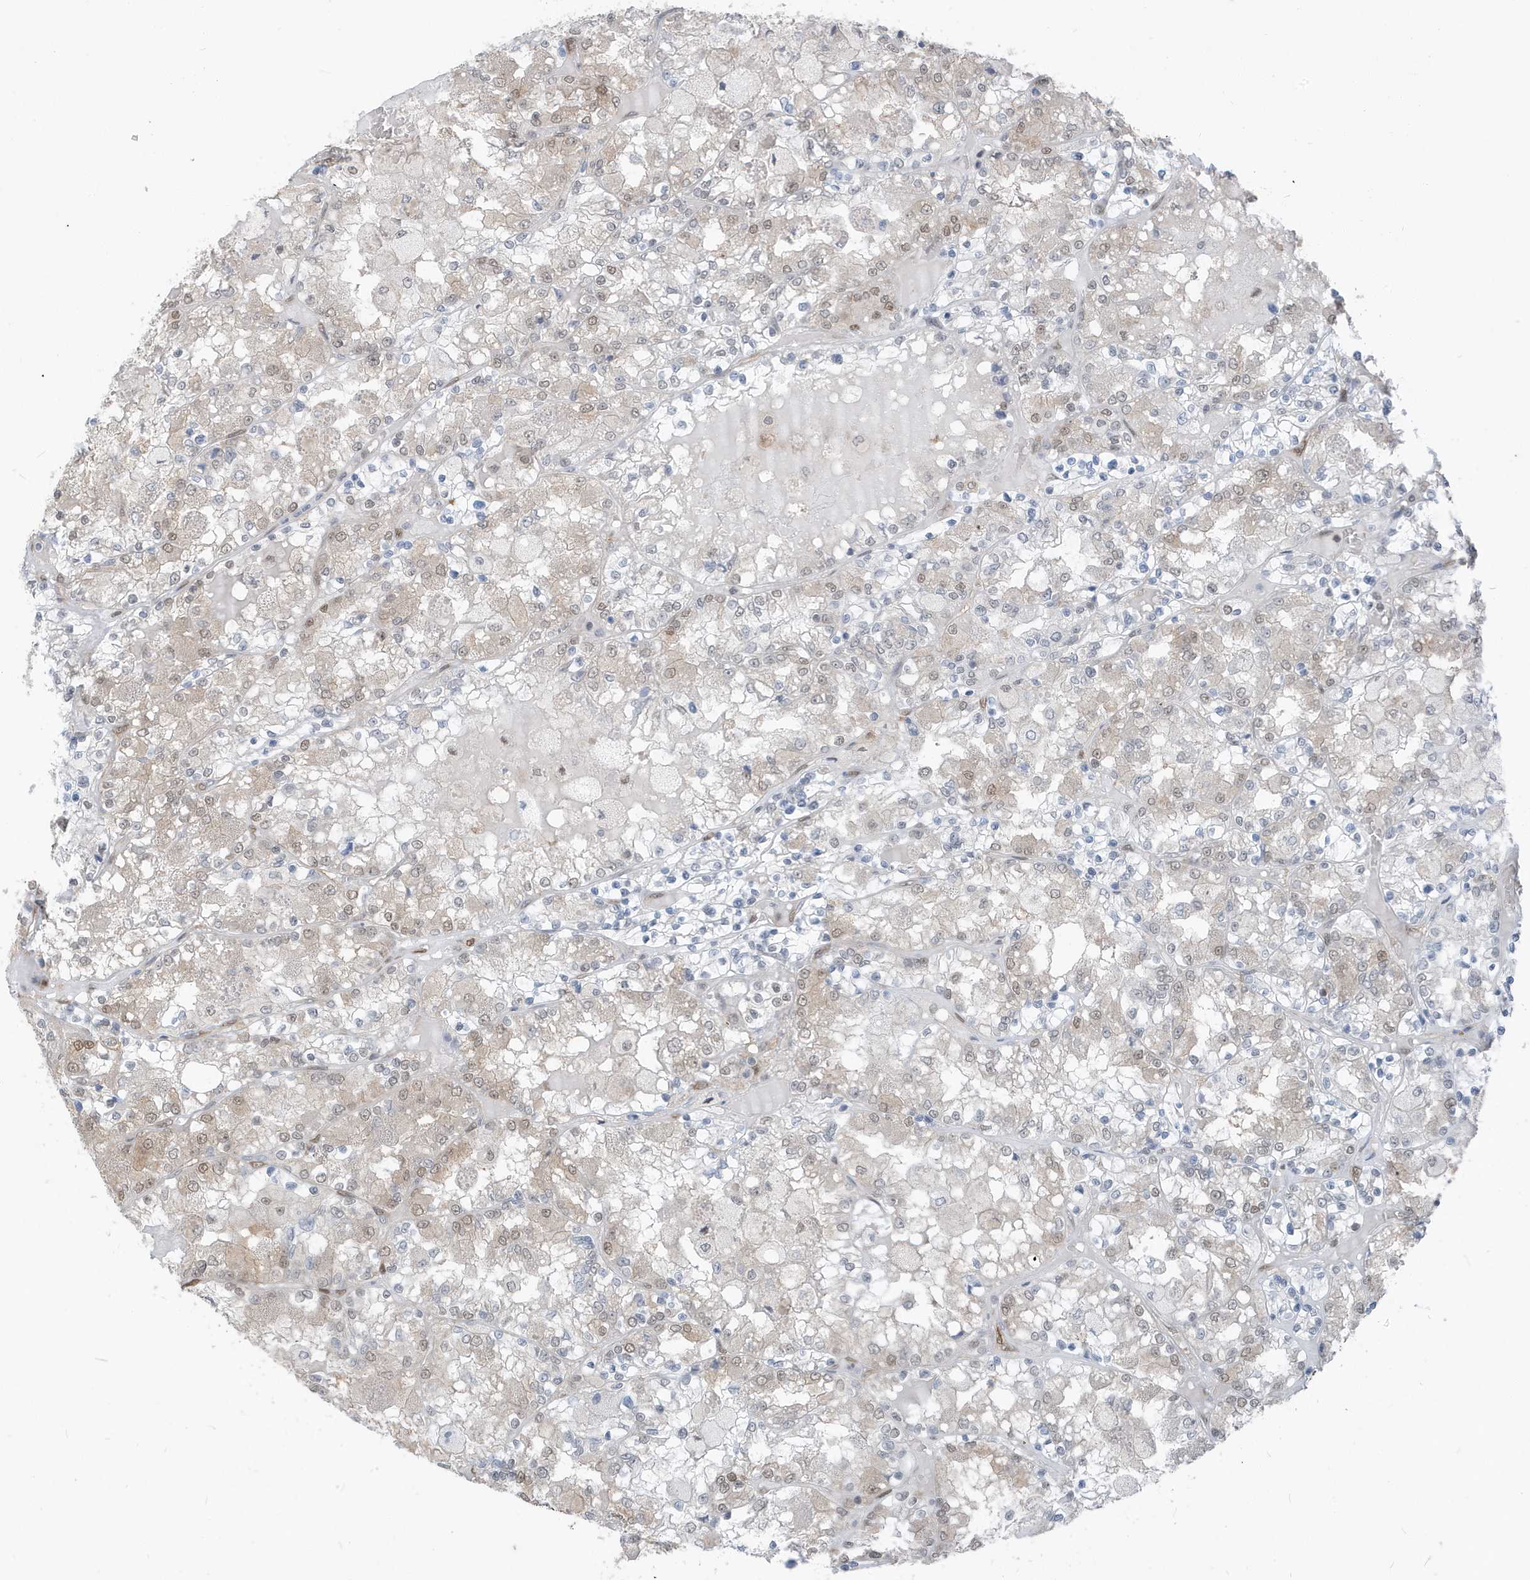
{"staining": {"intensity": "weak", "quantity": "25%-75%", "location": "nuclear"}, "tissue": "renal cancer", "cell_type": "Tumor cells", "image_type": "cancer", "snomed": [{"axis": "morphology", "description": "Adenocarcinoma, NOS"}, {"axis": "topography", "description": "Kidney"}], "caption": "Renal cancer tissue demonstrates weak nuclear positivity in about 25%-75% of tumor cells, visualized by immunohistochemistry.", "gene": "NCOA7", "patient": {"sex": "female", "age": 56}}